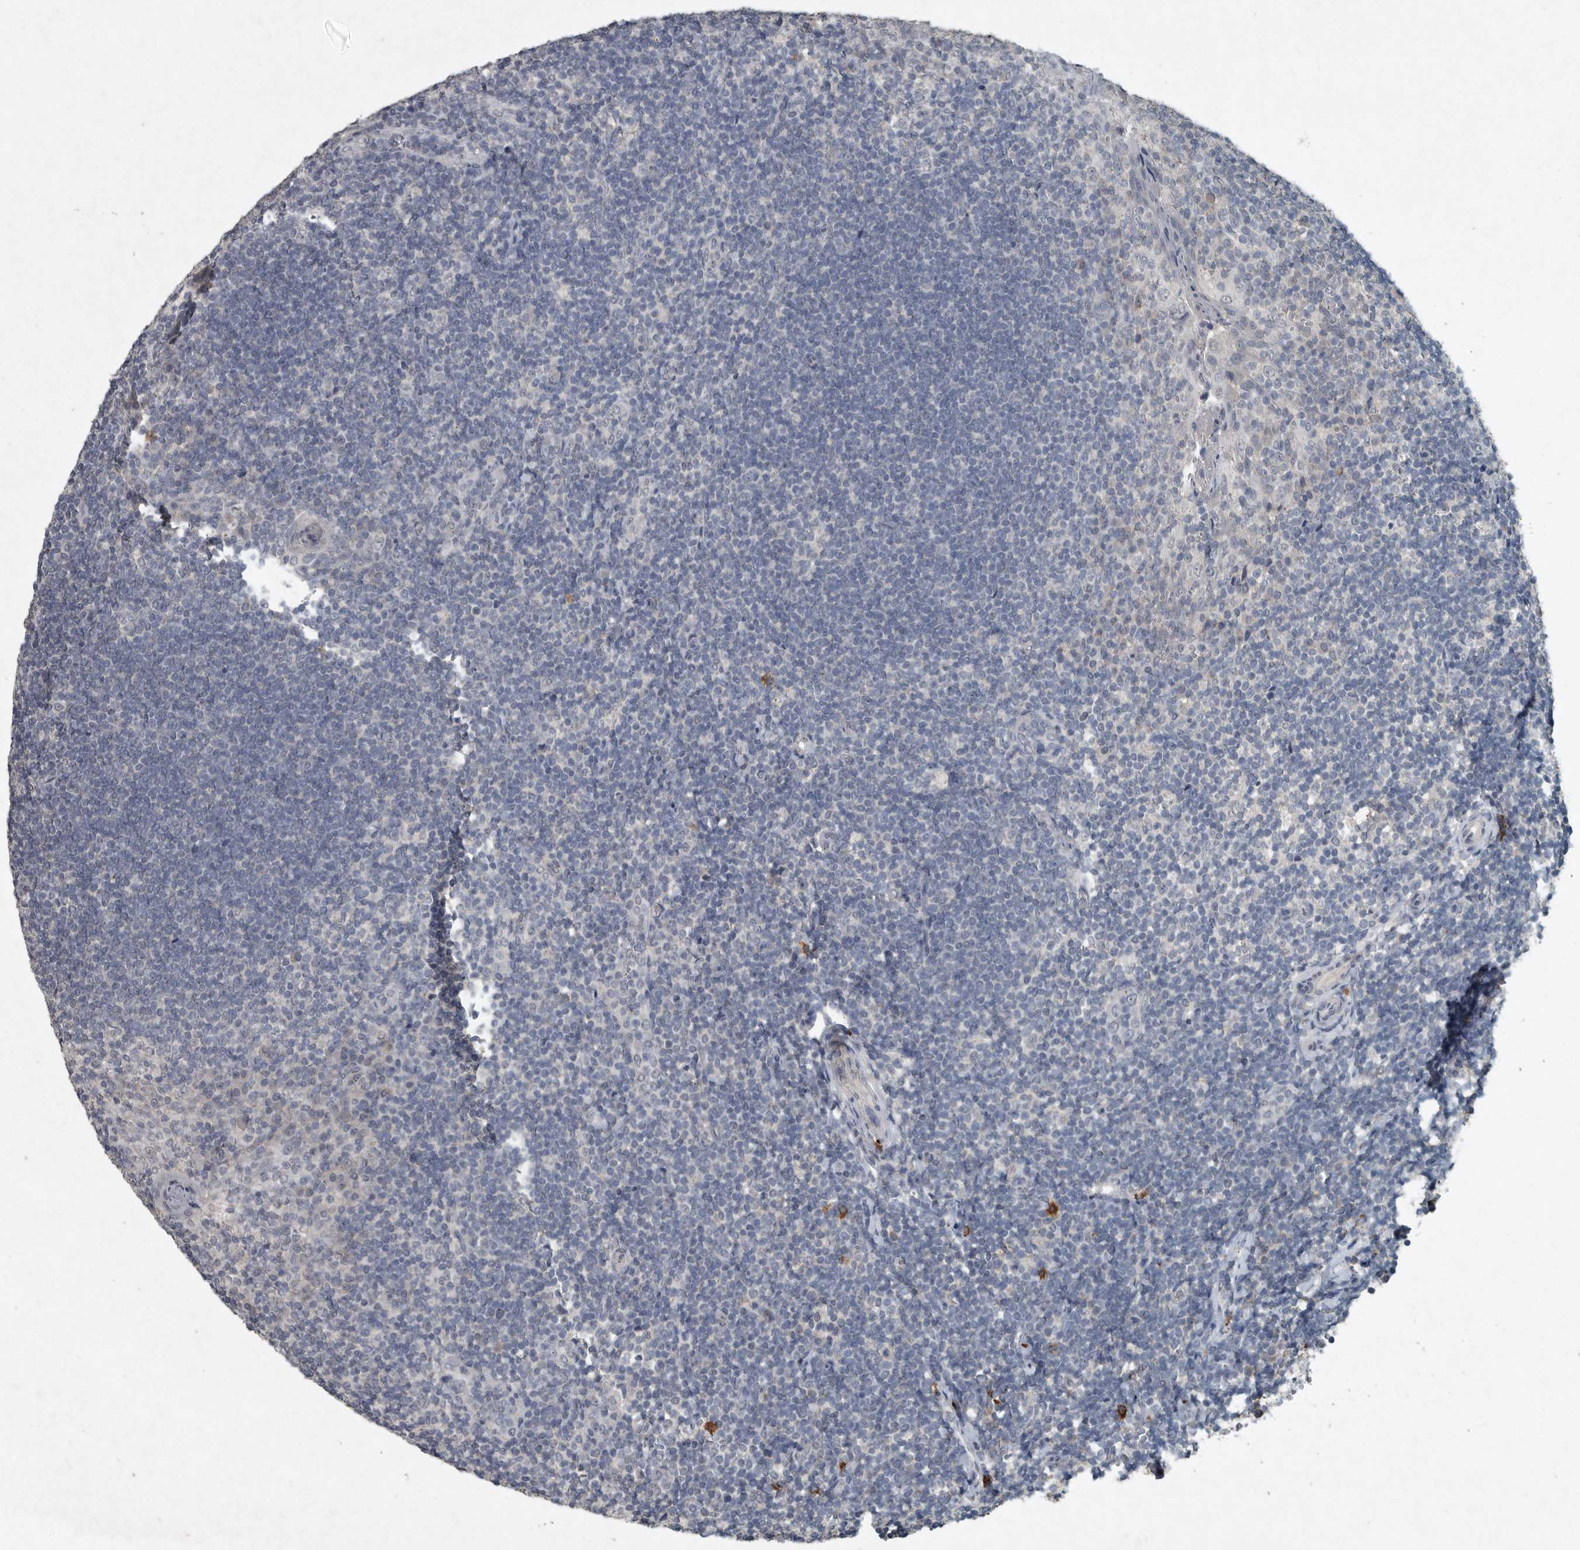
{"staining": {"intensity": "negative", "quantity": "none", "location": "none"}, "tissue": "tonsil", "cell_type": "Germinal center cells", "image_type": "normal", "snomed": [{"axis": "morphology", "description": "Normal tissue, NOS"}, {"axis": "topography", "description": "Tonsil"}], "caption": "This is an immunohistochemistry micrograph of unremarkable human tonsil. There is no positivity in germinal center cells.", "gene": "IL20", "patient": {"sex": "male", "age": 27}}